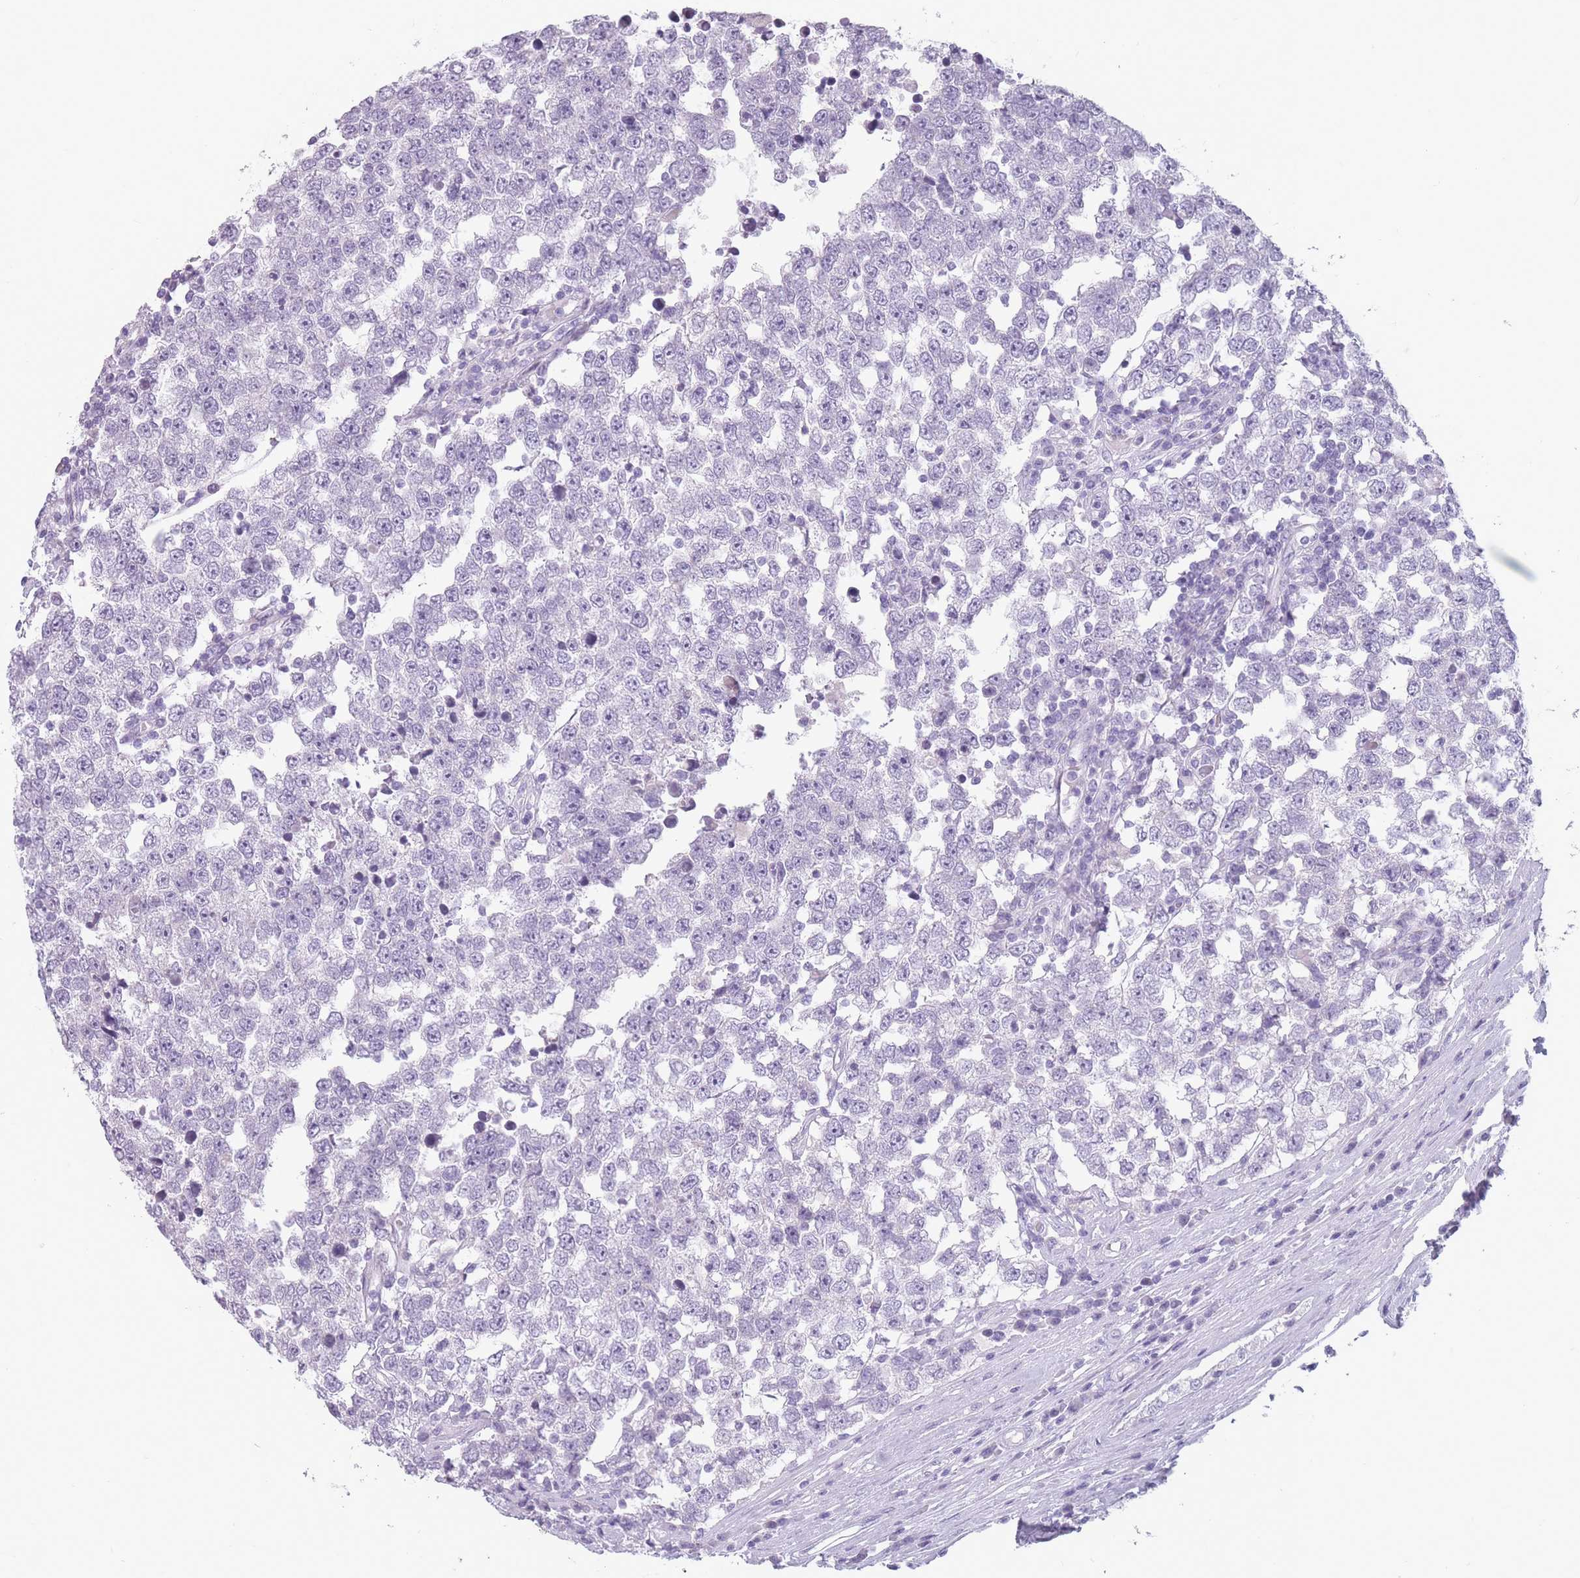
{"staining": {"intensity": "negative", "quantity": "none", "location": "none"}, "tissue": "testis cancer", "cell_type": "Tumor cells", "image_type": "cancer", "snomed": [{"axis": "morphology", "description": "Seminoma, NOS"}, {"axis": "morphology", "description": "Carcinoma, Embryonal, NOS"}, {"axis": "topography", "description": "Testis"}], "caption": "Tumor cells are negative for protein expression in human seminoma (testis).", "gene": "CCNO", "patient": {"sex": "male", "age": 28}}